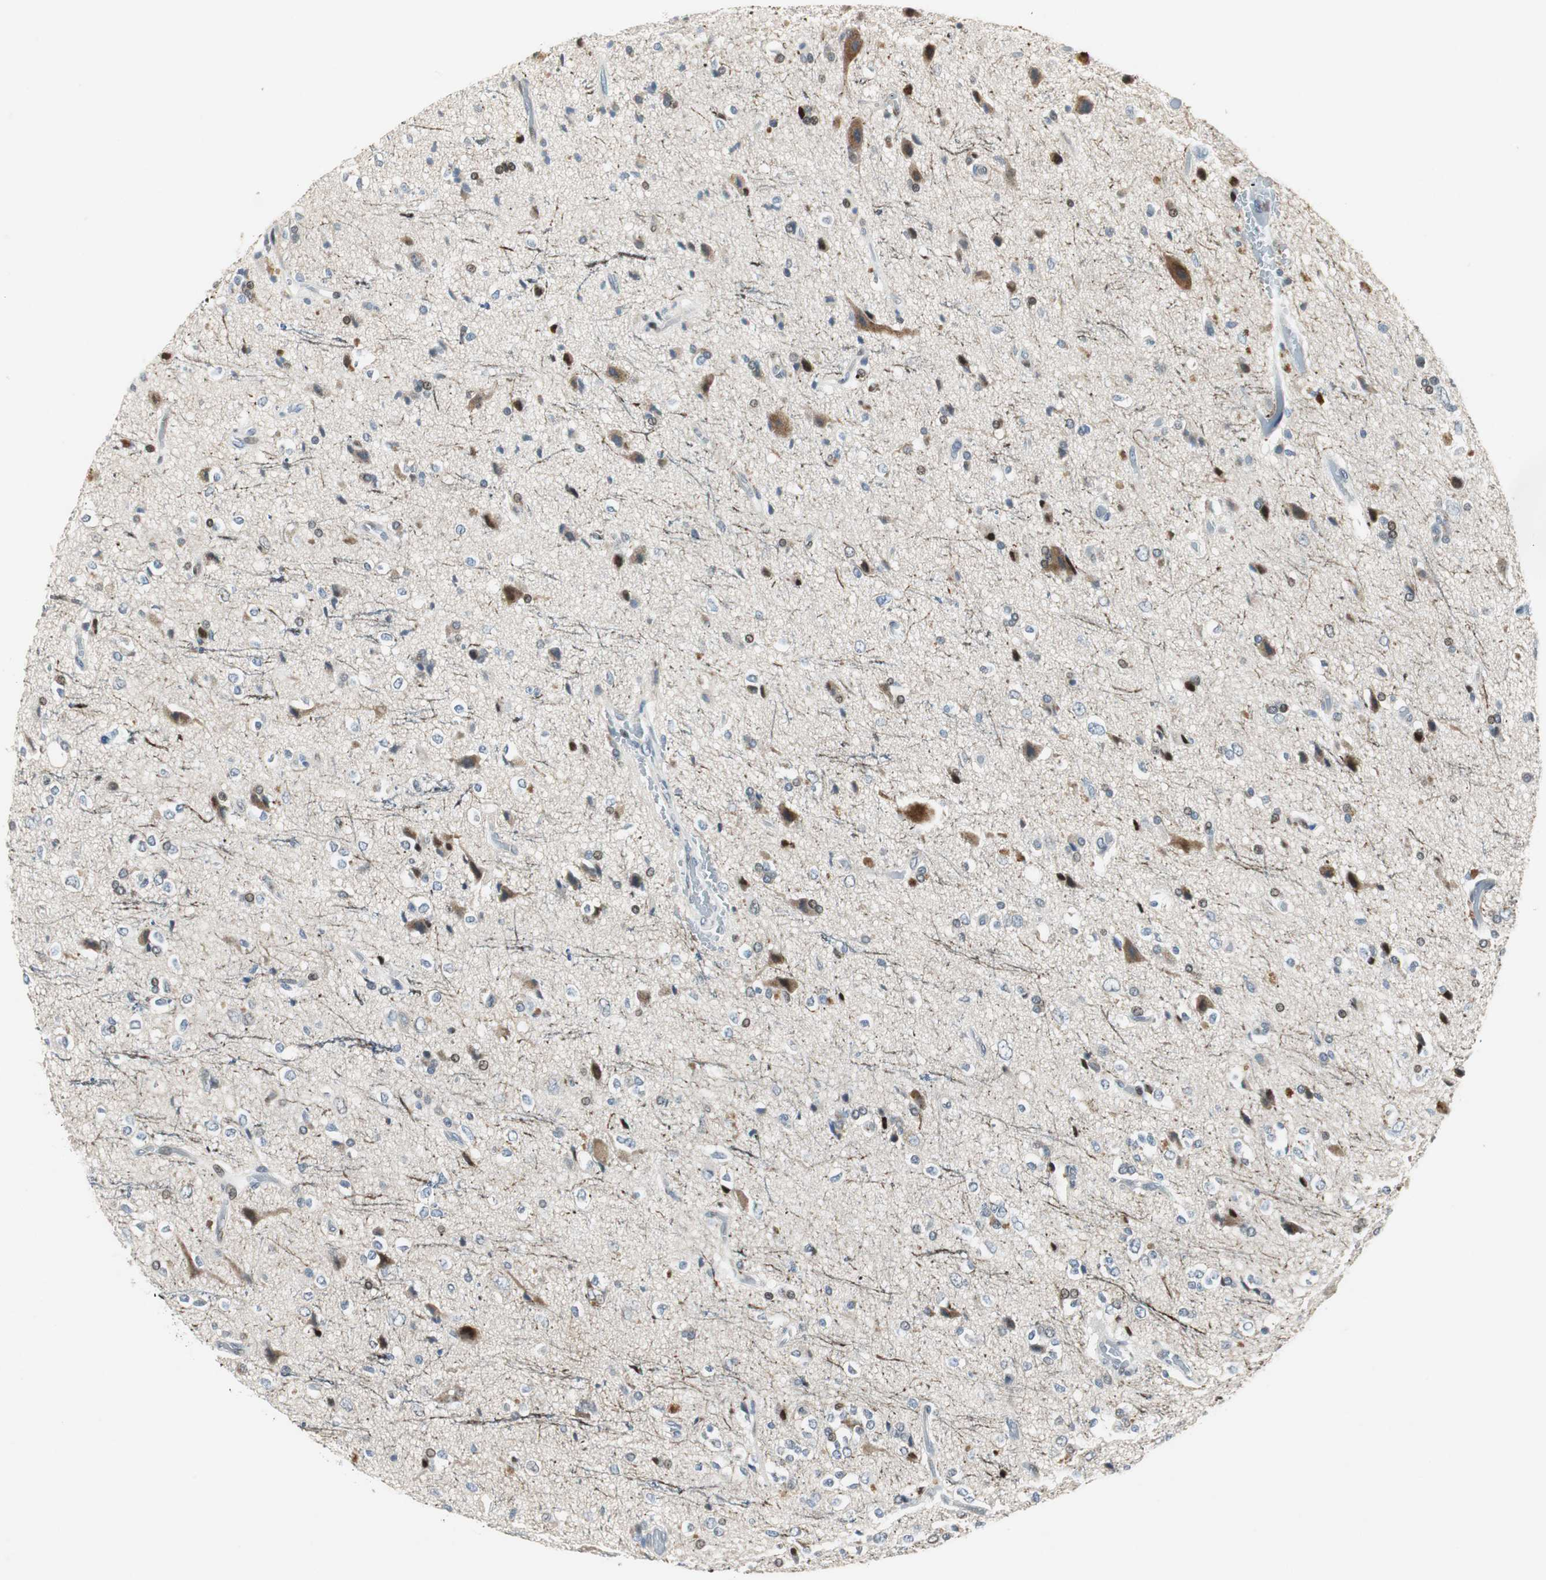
{"staining": {"intensity": "strong", "quantity": "<25%", "location": "nuclear"}, "tissue": "glioma", "cell_type": "Tumor cells", "image_type": "cancer", "snomed": [{"axis": "morphology", "description": "Glioma, malignant, High grade"}, {"axis": "topography", "description": "Brain"}], "caption": "Glioma stained with a brown dye displays strong nuclear positive expression in approximately <25% of tumor cells.", "gene": "AJUBA", "patient": {"sex": "male", "age": 47}}